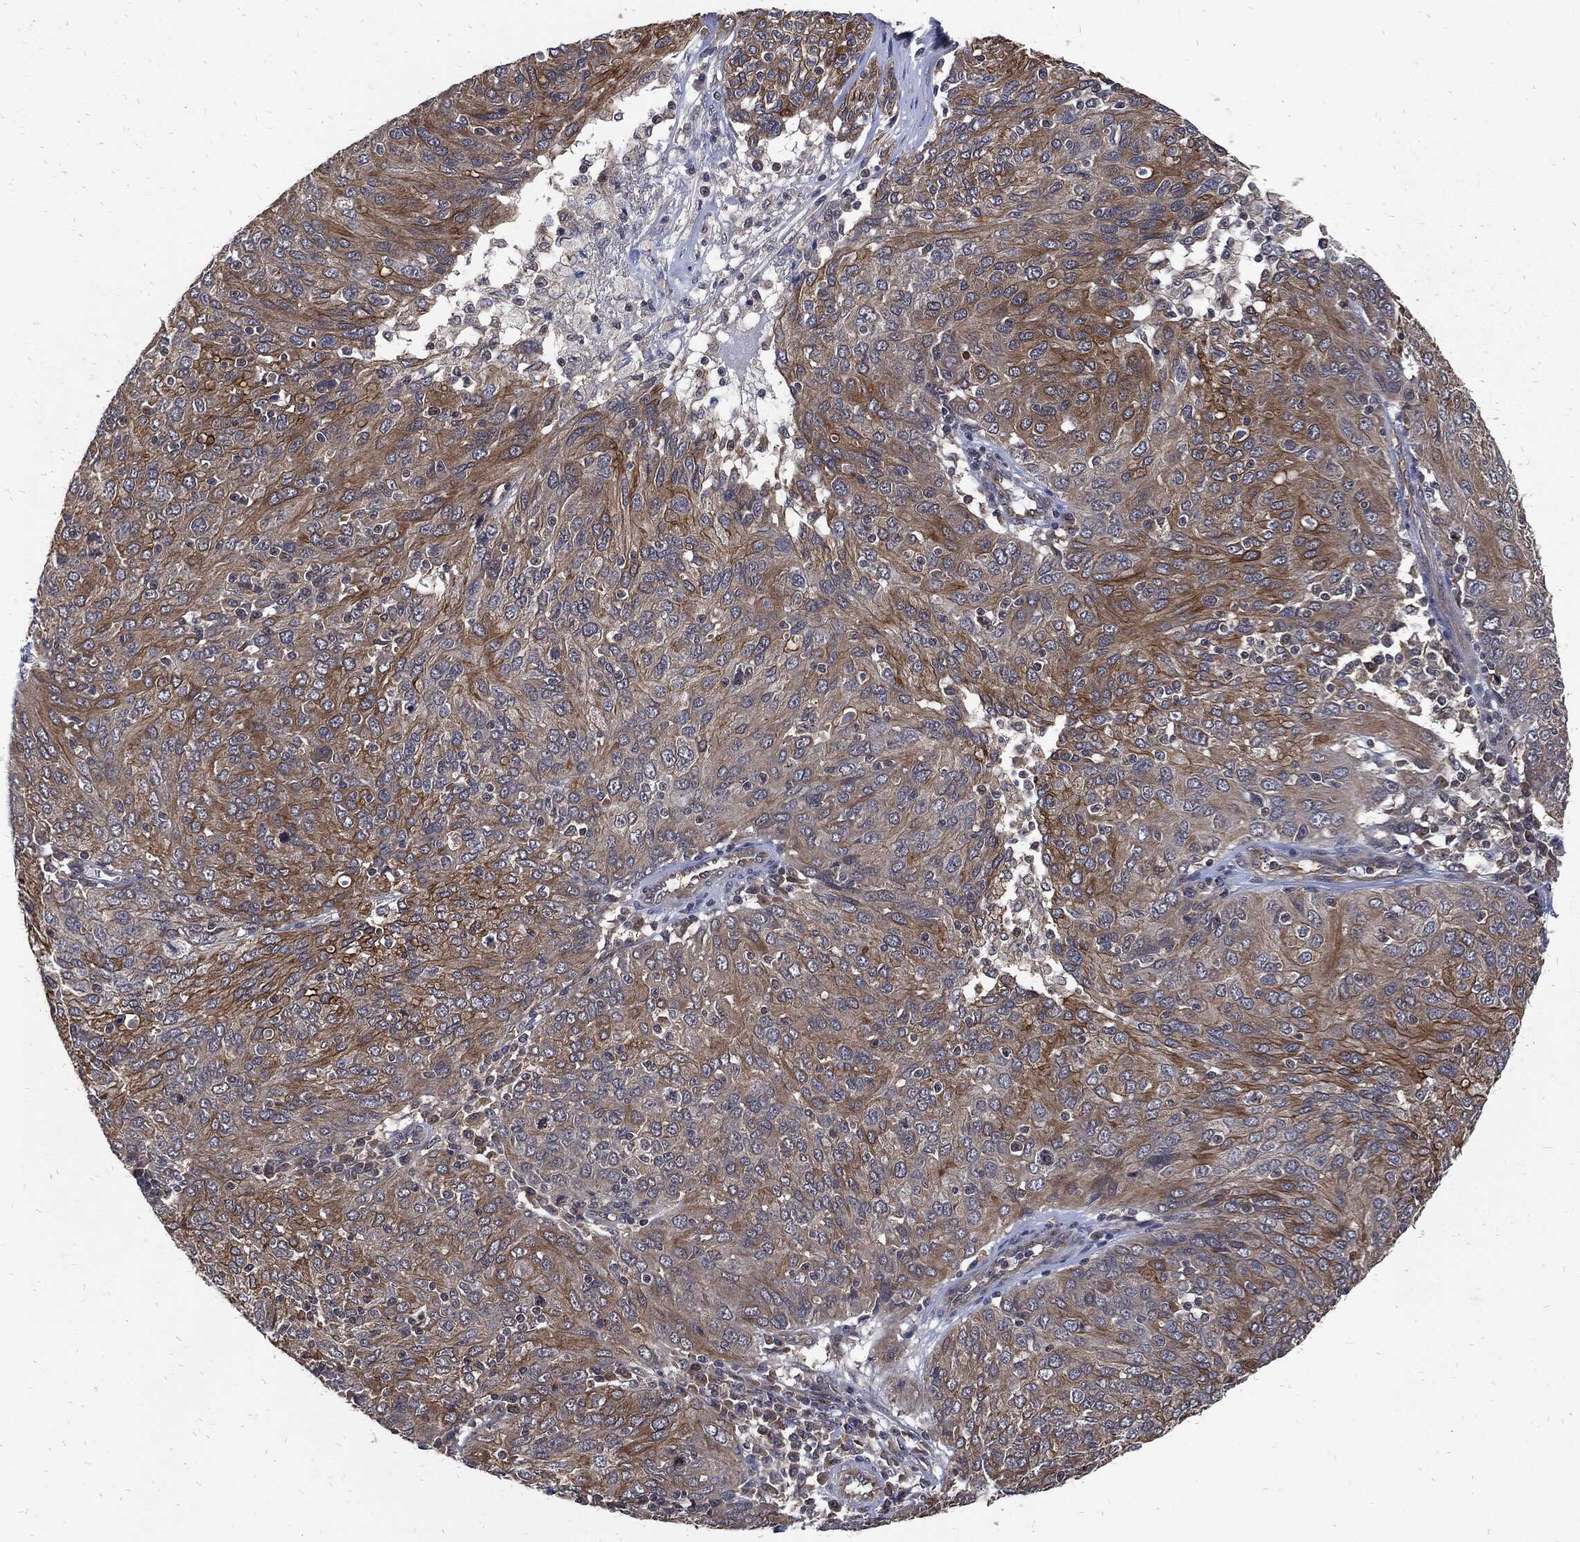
{"staining": {"intensity": "strong", "quantity": "<25%", "location": "cytoplasmic/membranous"}, "tissue": "ovarian cancer", "cell_type": "Tumor cells", "image_type": "cancer", "snomed": [{"axis": "morphology", "description": "Carcinoma, endometroid"}, {"axis": "topography", "description": "Ovary"}], "caption": "Immunohistochemistry histopathology image of ovarian cancer stained for a protein (brown), which demonstrates medium levels of strong cytoplasmic/membranous staining in about <25% of tumor cells.", "gene": "DCTN1", "patient": {"sex": "female", "age": 50}}